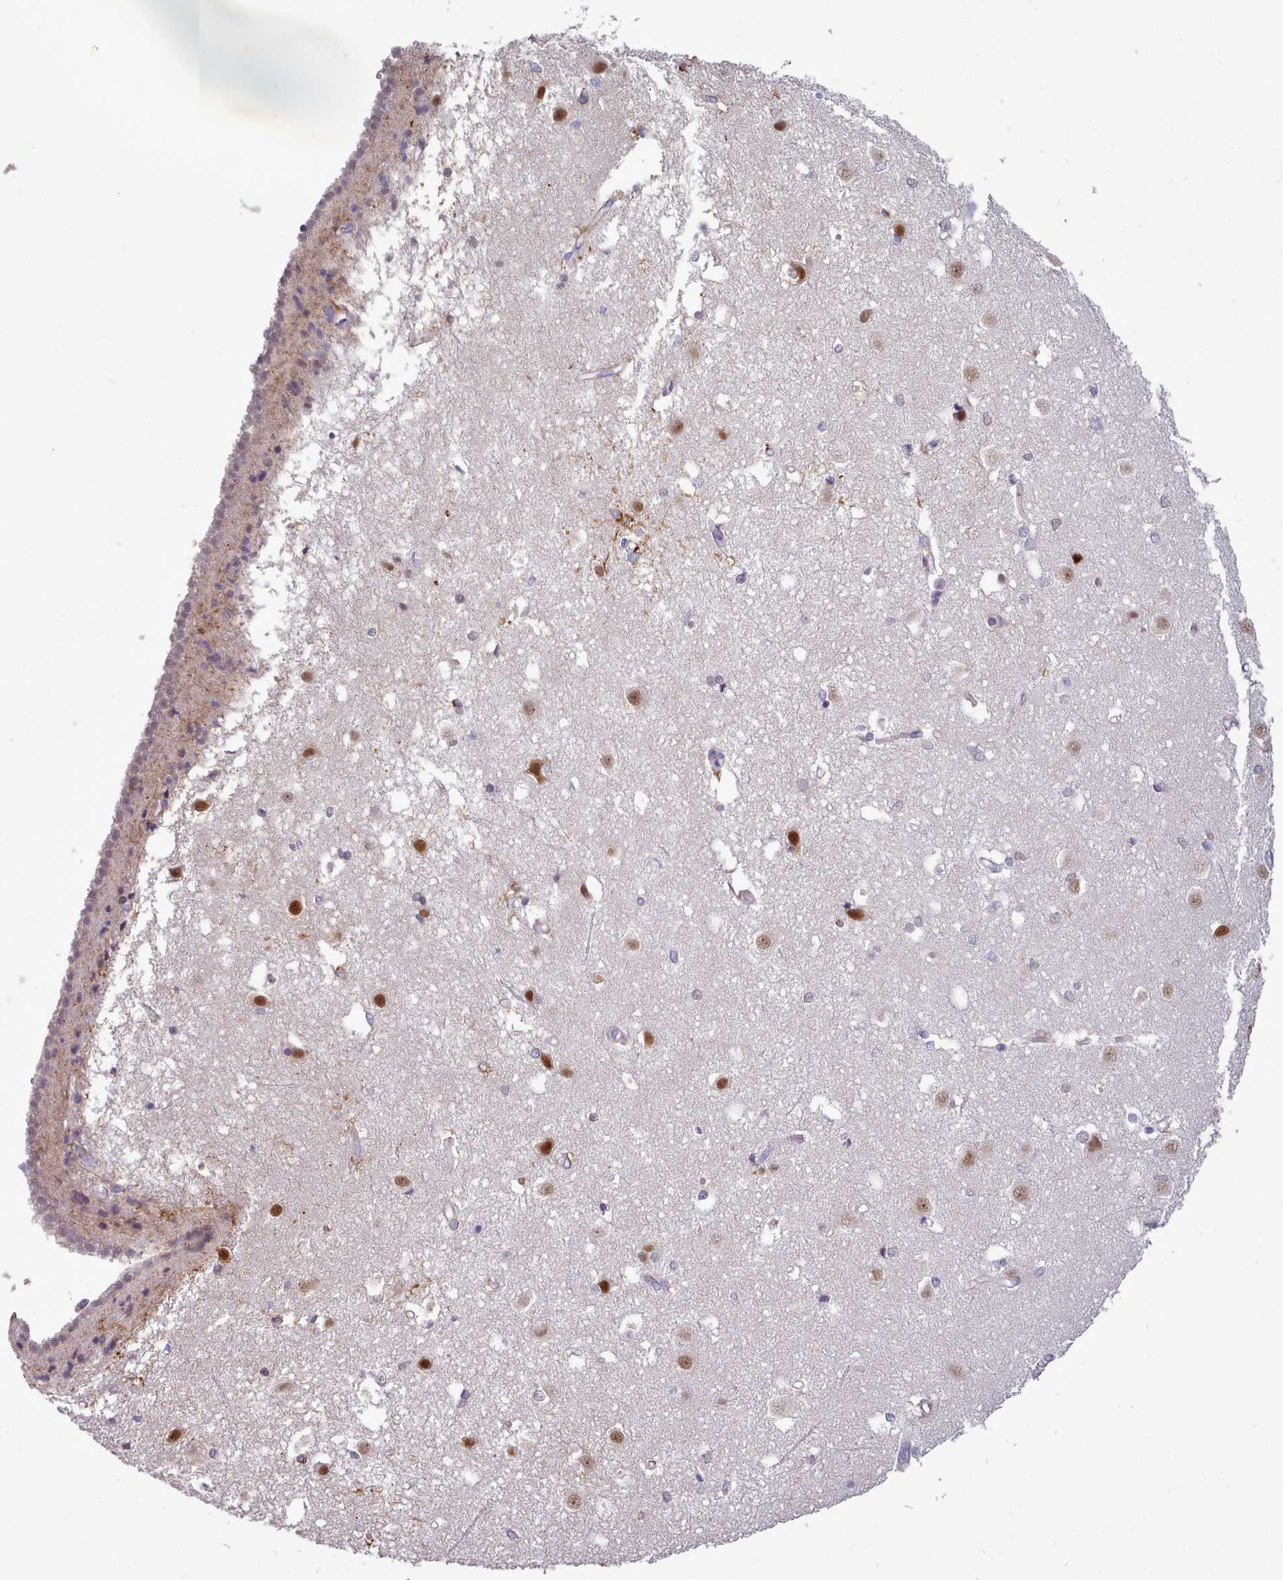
{"staining": {"intensity": "negative", "quantity": "none", "location": "none"}, "tissue": "caudate", "cell_type": "Glial cells", "image_type": "normal", "snomed": [{"axis": "morphology", "description": "Normal tissue, NOS"}, {"axis": "topography", "description": "Lateral ventricle wall"}], "caption": "High power microscopy histopathology image of an immunohistochemistry (IHC) photomicrograph of normal caudate, revealing no significant expression in glial cells. (DAB immunohistochemistry (IHC), high magnification).", "gene": "DPF1", "patient": {"sex": "male", "age": 37}}